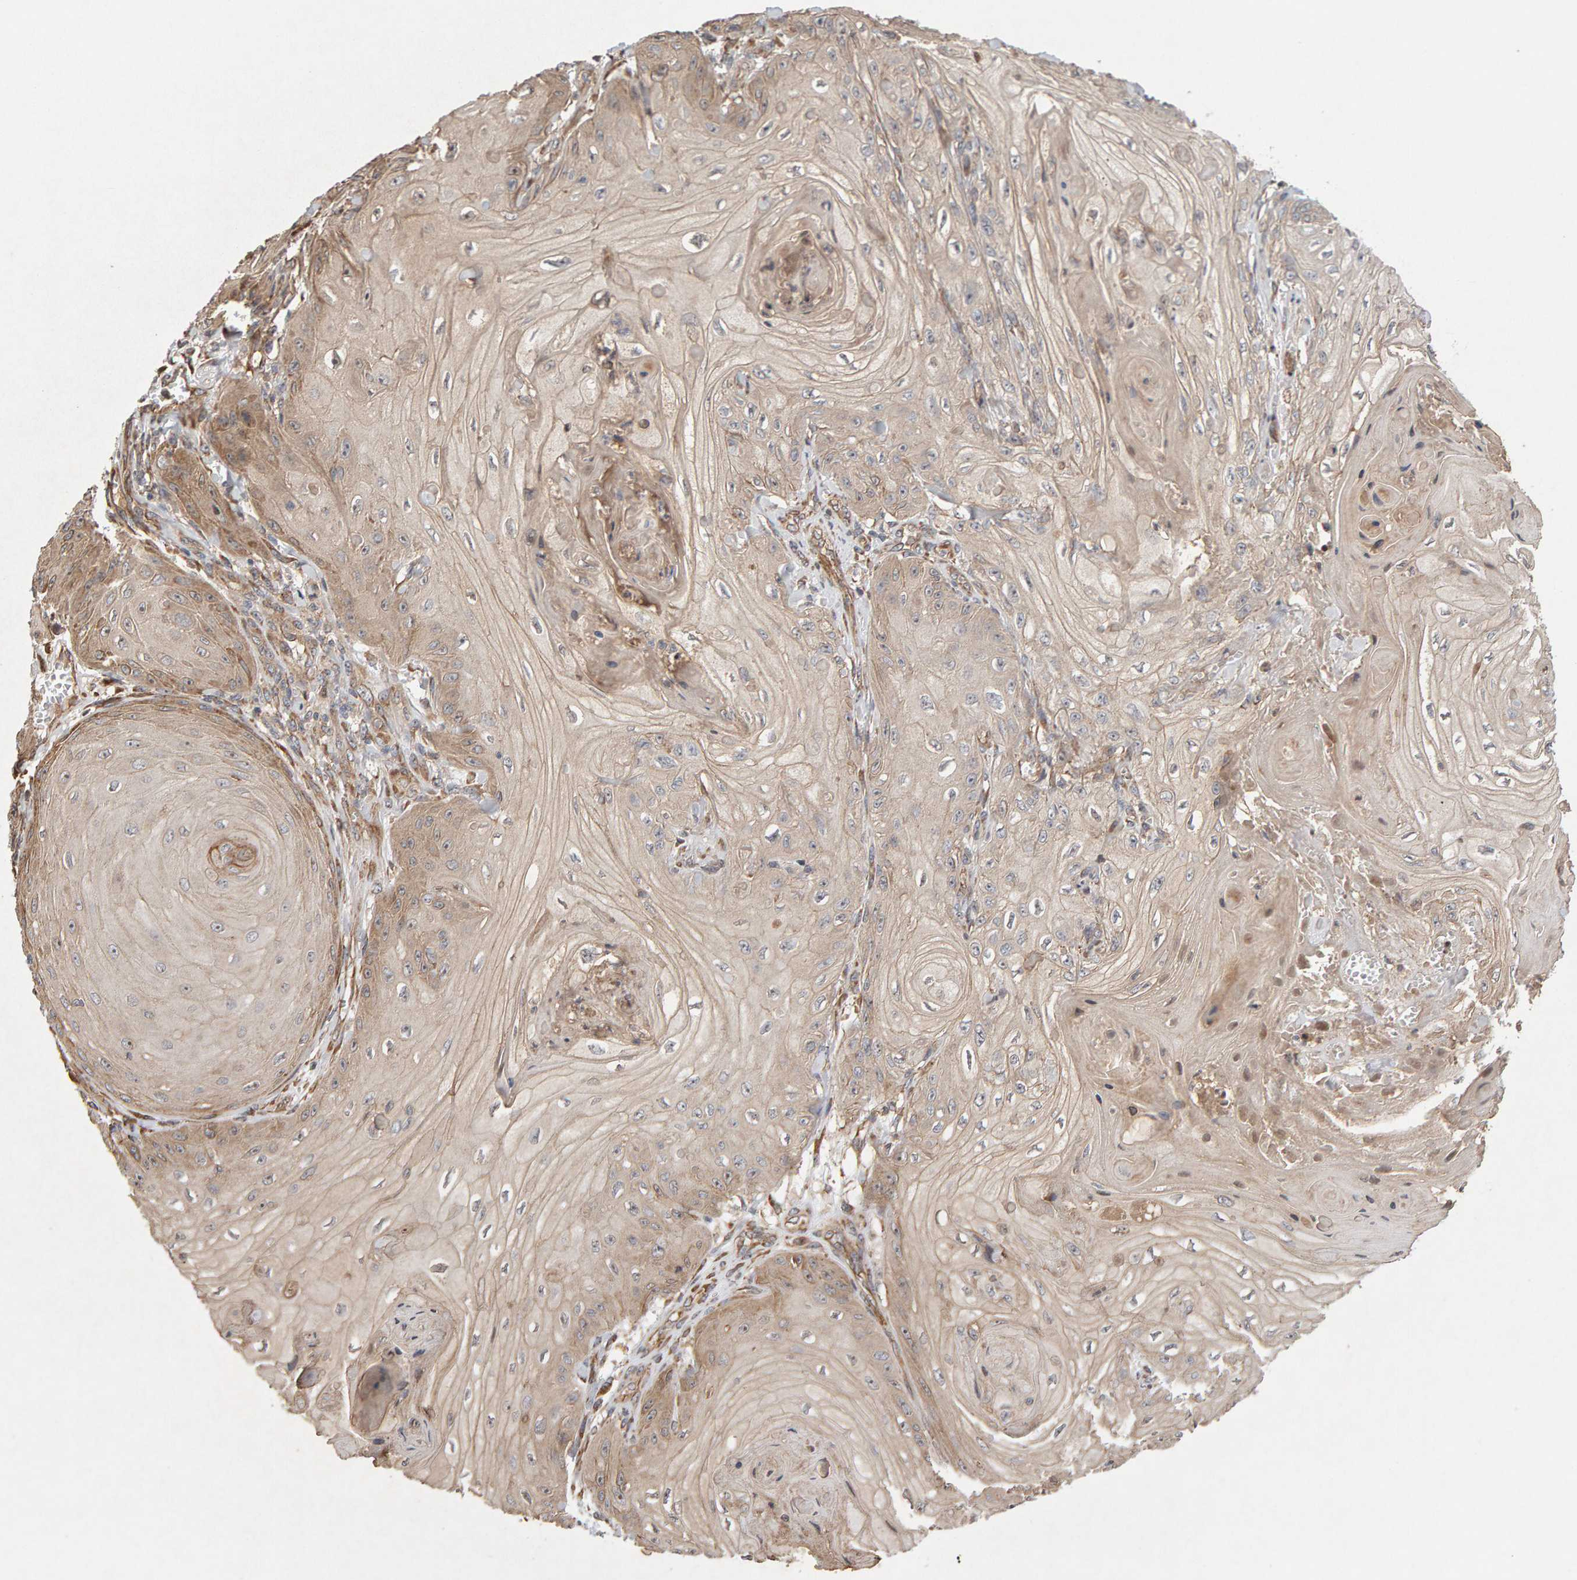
{"staining": {"intensity": "moderate", "quantity": "<25%", "location": "cytoplasmic/membranous"}, "tissue": "skin cancer", "cell_type": "Tumor cells", "image_type": "cancer", "snomed": [{"axis": "morphology", "description": "Squamous cell carcinoma, NOS"}, {"axis": "topography", "description": "Skin"}], "caption": "A brown stain labels moderate cytoplasmic/membranous expression of a protein in squamous cell carcinoma (skin) tumor cells. Immunohistochemistry stains the protein of interest in brown and the nuclei are stained blue.", "gene": "LZTS1", "patient": {"sex": "male", "age": 74}}